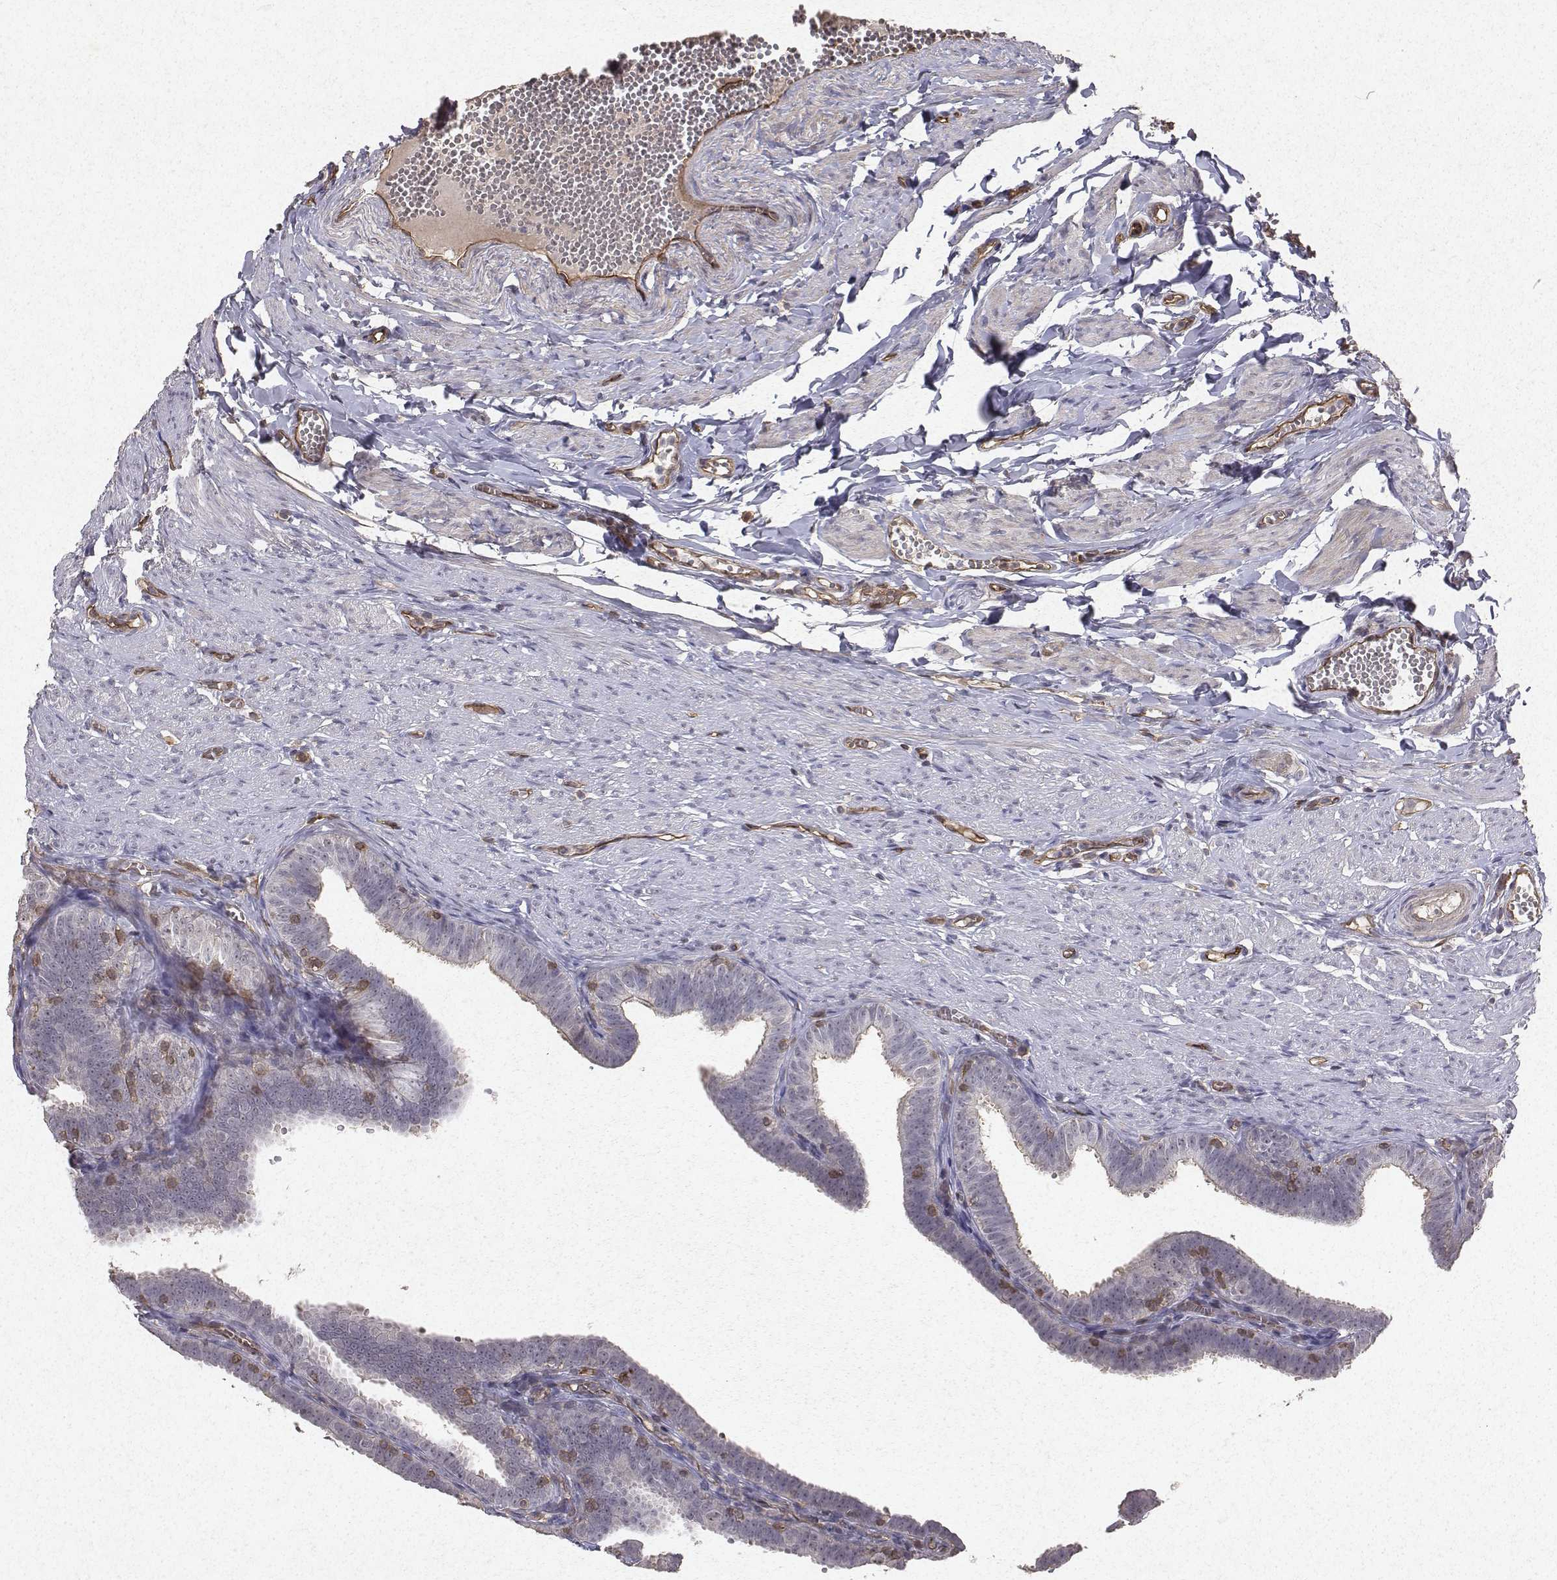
{"staining": {"intensity": "negative", "quantity": "none", "location": "none"}, "tissue": "fallopian tube", "cell_type": "Glandular cells", "image_type": "normal", "snomed": [{"axis": "morphology", "description": "Normal tissue, NOS"}, {"axis": "topography", "description": "Fallopian tube"}], "caption": "This is a micrograph of immunohistochemistry staining of unremarkable fallopian tube, which shows no staining in glandular cells. Nuclei are stained in blue.", "gene": "PTPRG", "patient": {"sex": "female", "age": 25}}